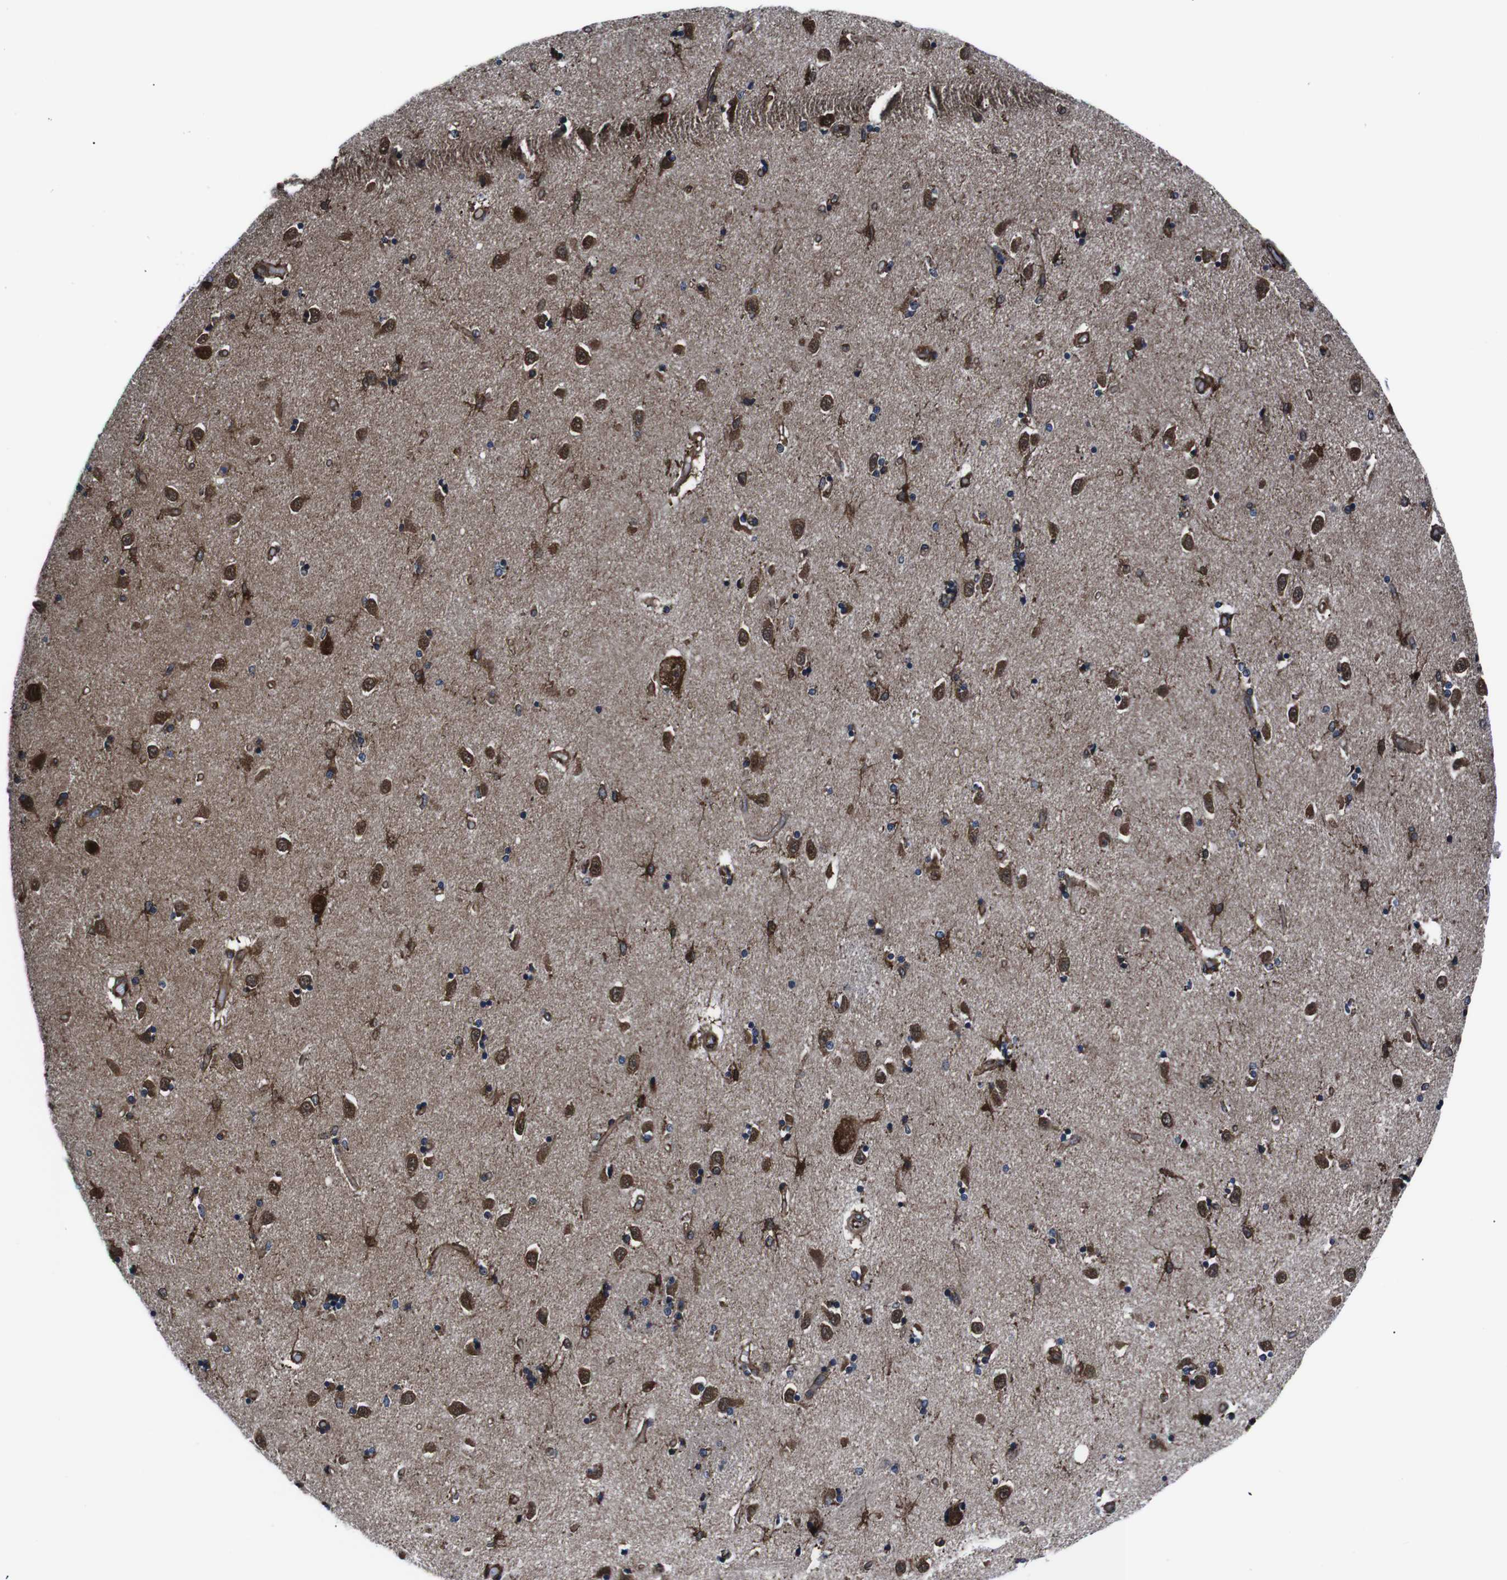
{"staining": {"intensity": "strong", "quantity": ">75%", "location": "cytoplasmic/membranous"}, "tissue": "caudate", "cell_type": "Glial cells", "image_type": "normal", "snomed": [{"axis": "morphology", "description": "Normal tissue, NOS"}, {"axis": "topography", "description": "Lateral ventricle wall"}], "caption": "This image demonstrates immunohistochemistry staining of unremarkable caudate, with high strong cytoplasmic/membranous staining in approximately >75% of glial cells.", "gene": "EIF4A2", "patient": {"sex": "female", "age": 54}}